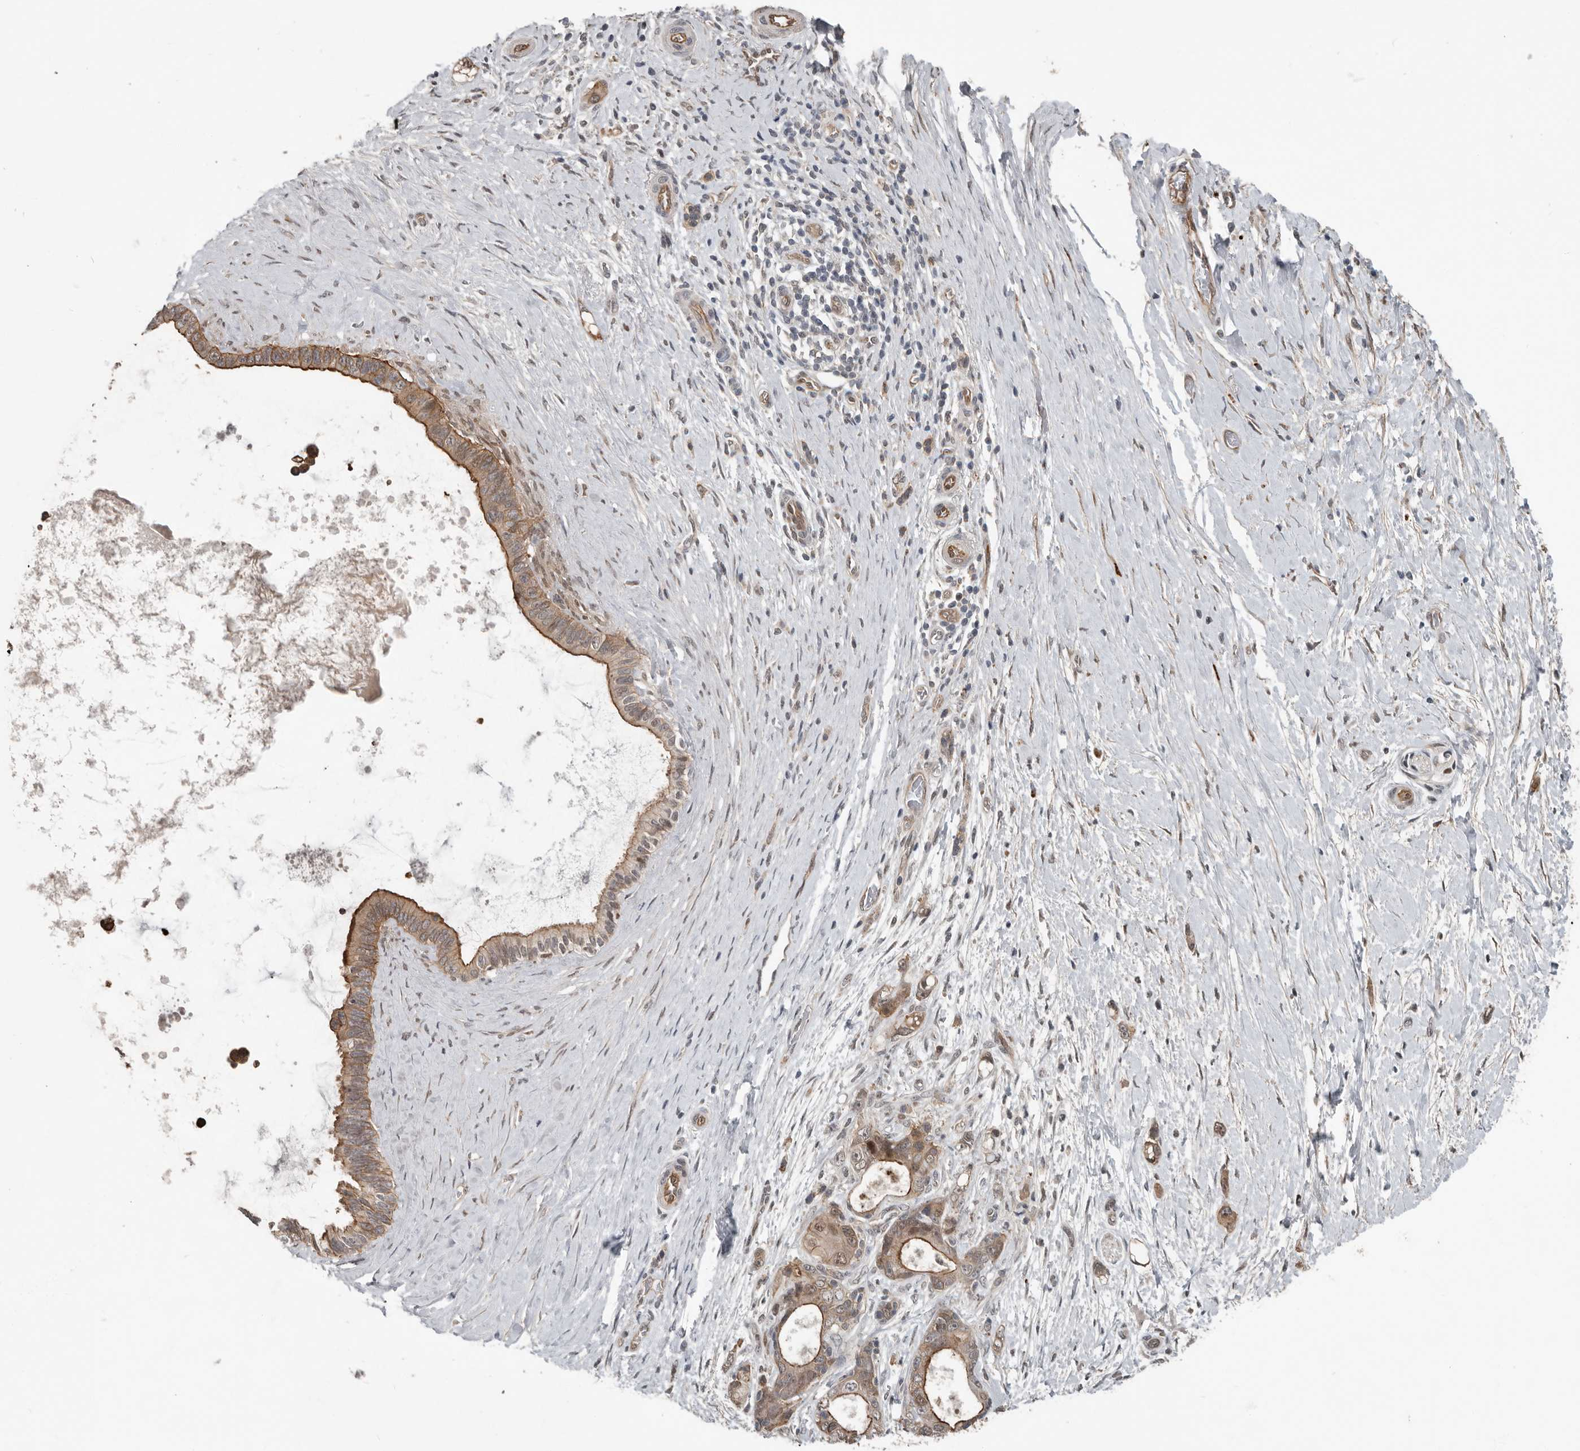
{"staining": {"intensity": "moderate", "quantity": ">75%", "location": "cytoplasmic/membranous,nuclear"}, "tissue": "pancreatic cancer", "cell_type": "Tumor cells", "image_type": "cancer", "snomed": [{"axis": "morphology", "description": "Adenocarcinoma, NOS"}, {"axis": "topography", "description": "Pancreas"}], "caption": "Protein positivity by IHC reveals moderate cytoplasmic/membranous and nuclear expression in approximately >75% of tumor cells in pancreatic cancer (adenocarcinoma).", "gene": "YOD1", "patient": {"sex": "female", "age": 72}}